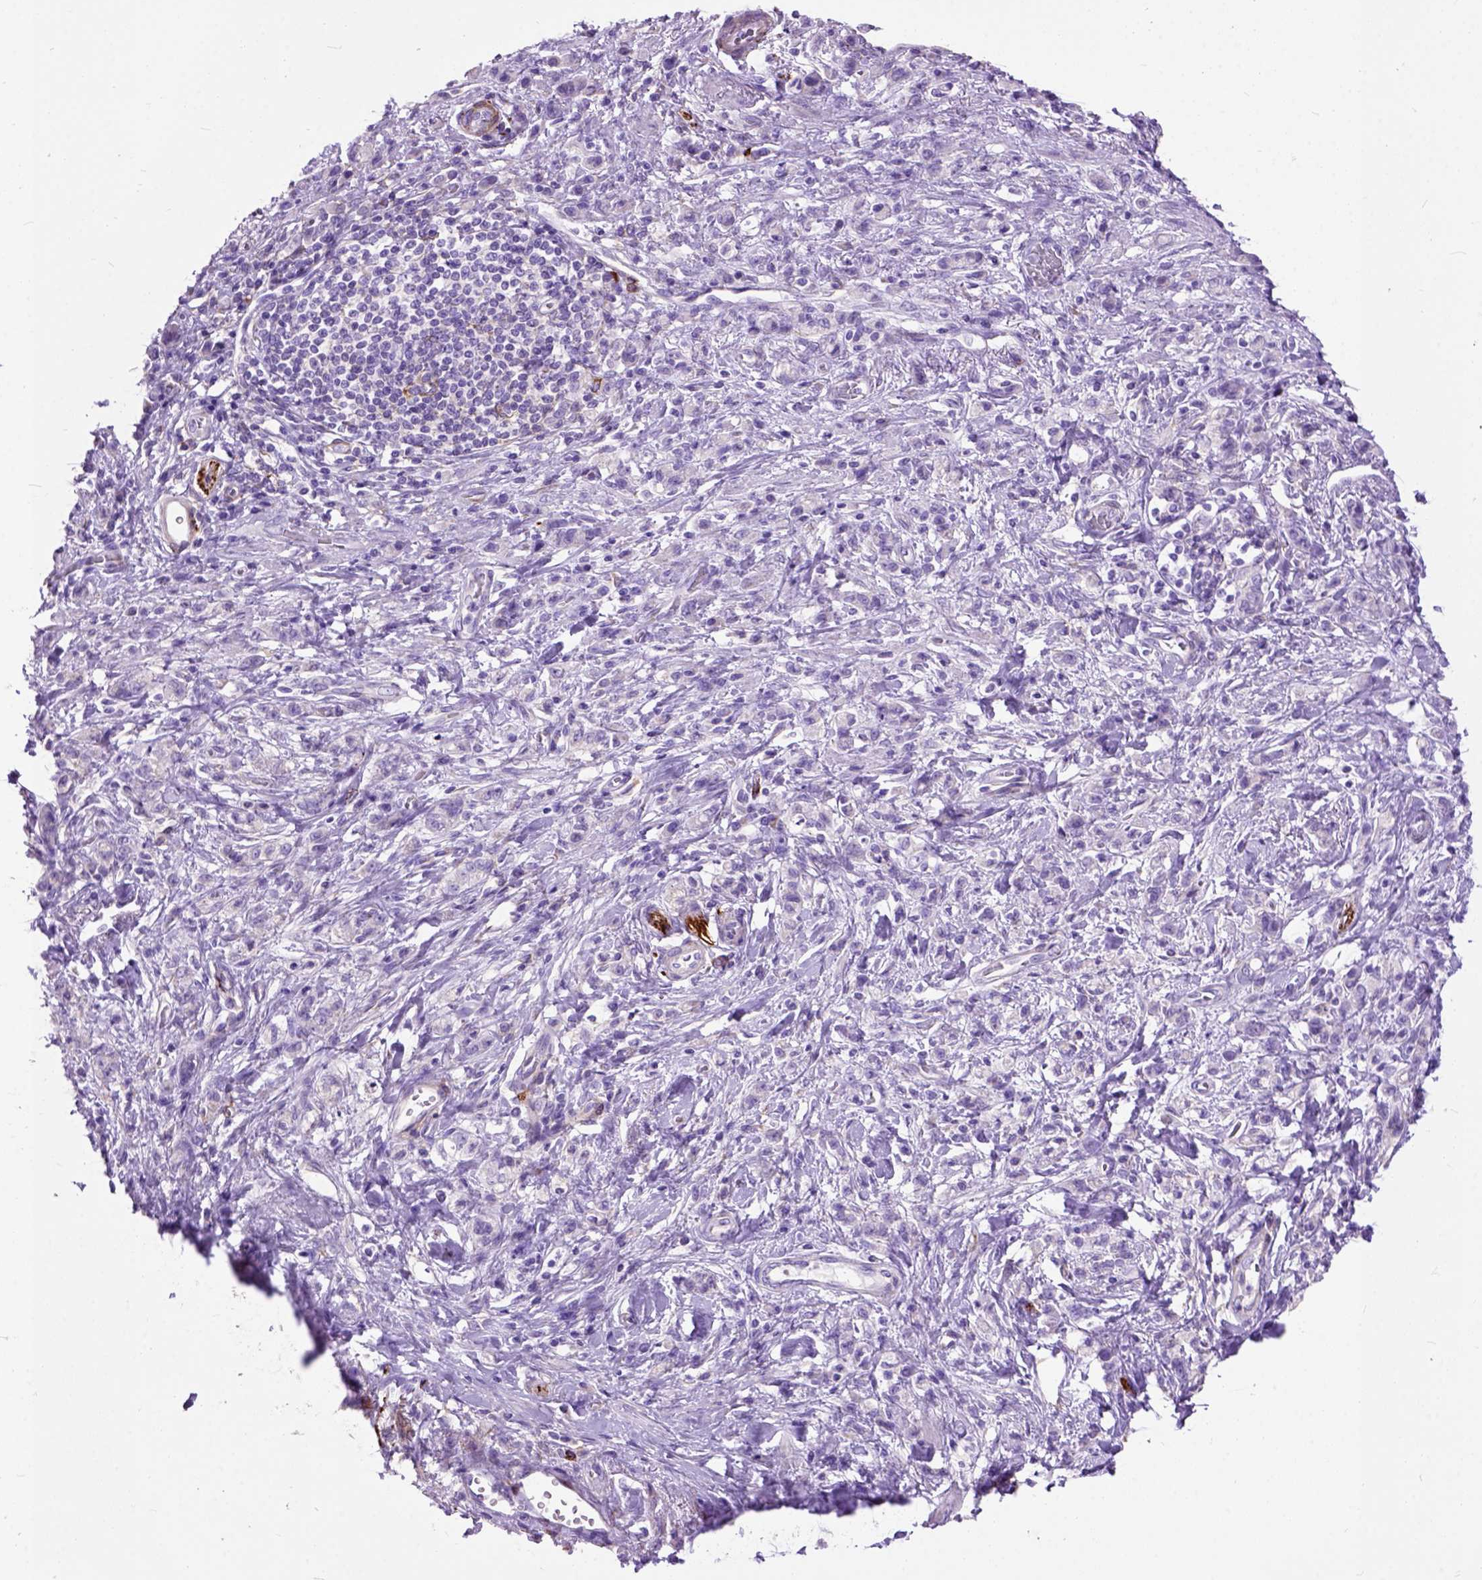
{"staining": {"intensity": "negative", "quantity": "none", "location": "none"}, "tissue": "stomach cancer", "cell_type": "Tumor cells", "image_type": "cancer", "snomed": [{"axis": "morphology", "description": "Adenocarcinoma, NOS"}, {"axis": "topography", "description": "Stomach"}], "caption": "DAB immunohistochemical staining of stomach adenocarcinoma displays no significant staining in tumor cells.", "gene": "MAPT", "patient": {"sex": "male", "age": 77}}